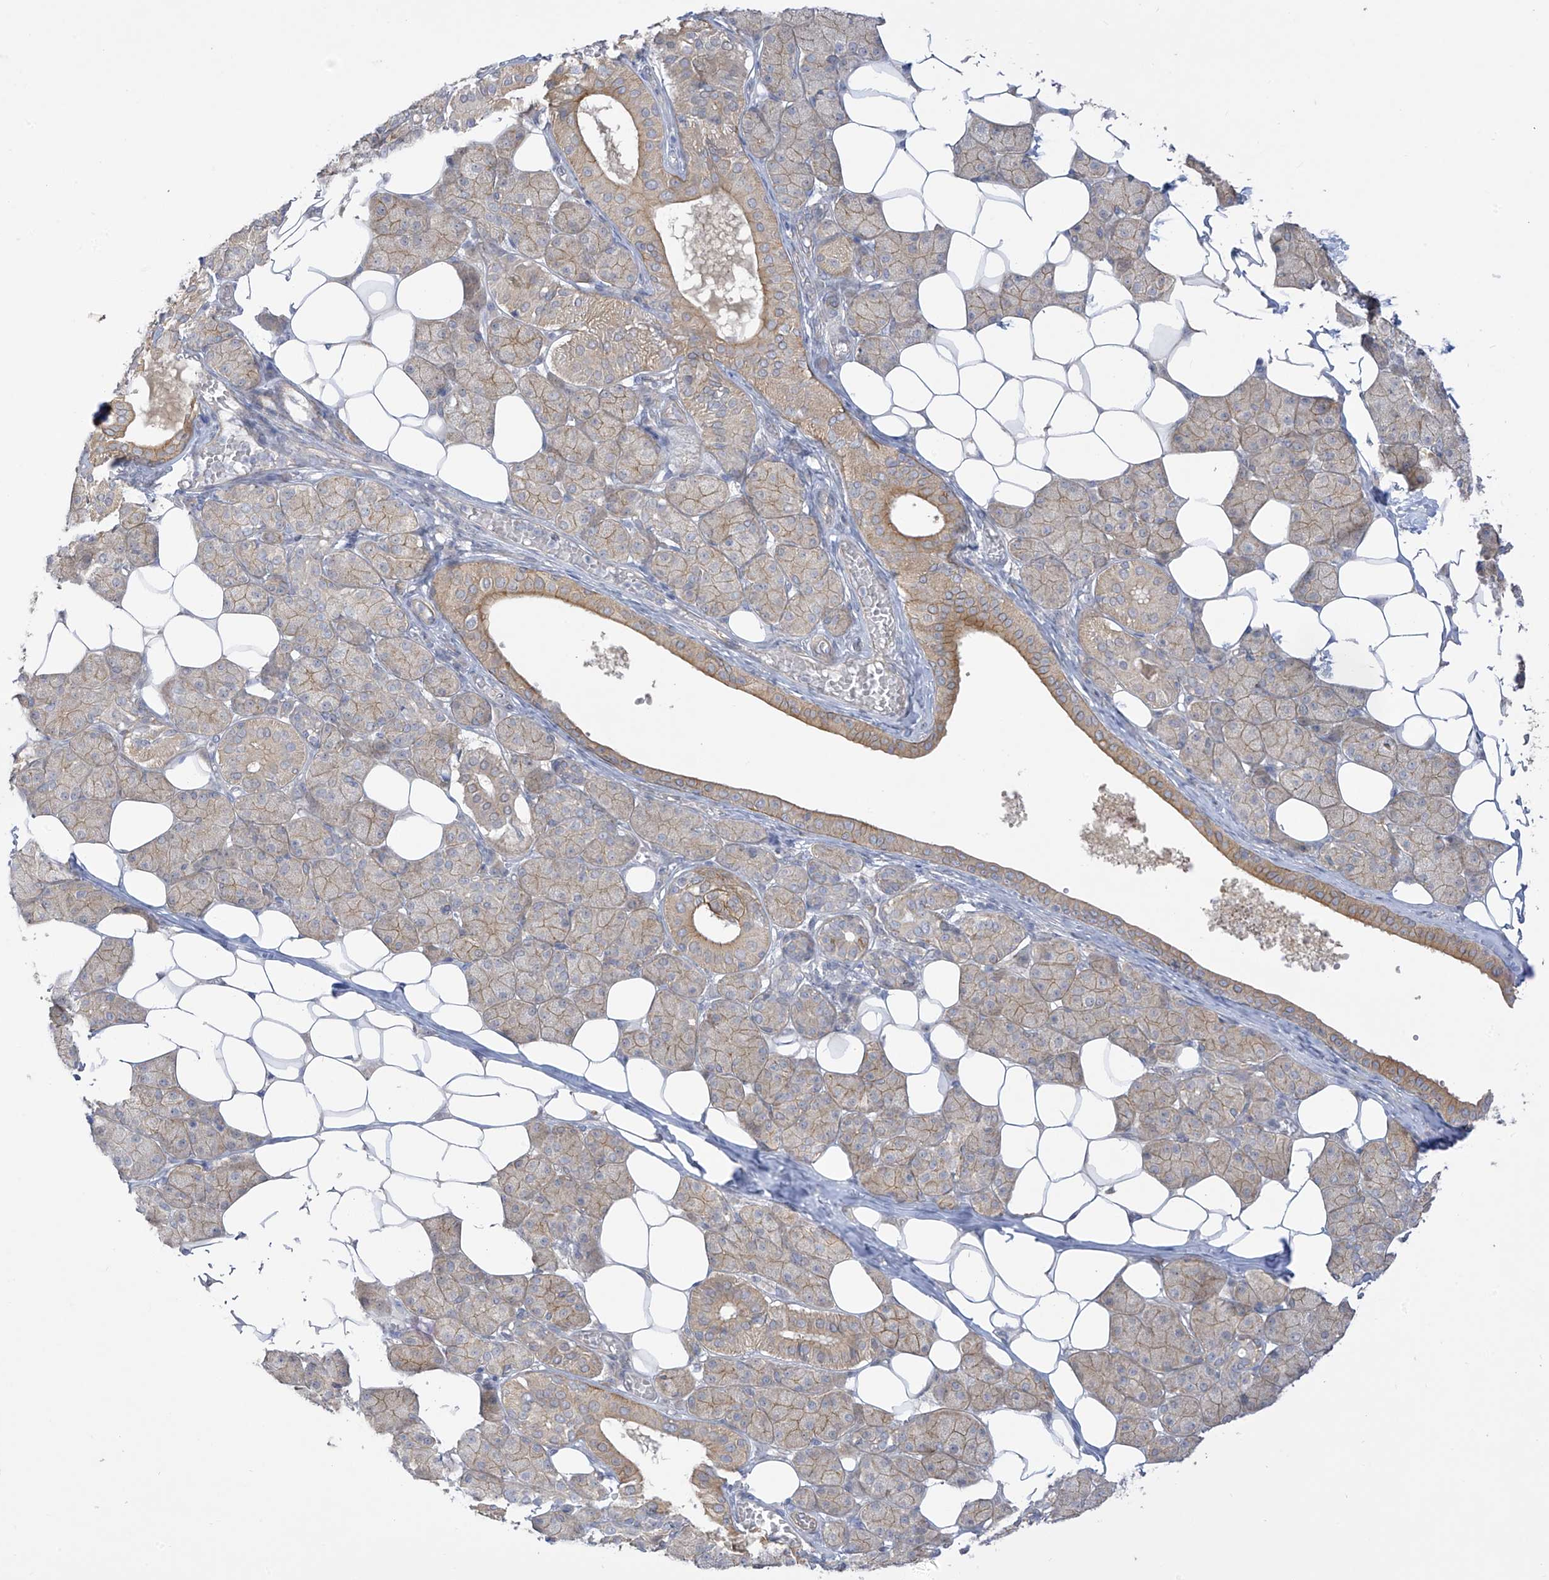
{"staining": {"intensity": "moderate", "quantity": "25%-75%", "location": "cytoplasmic/membranous"}, "tissue": "salivary gland", "cell_type": "Glandular cells", "image_type": "normal", "snomed": [{"axis": "morphology", "description": "Normal tissue, NOS"}, {"axis": "topography", "description": "Salivary gland"}], "caption": "High-power microscopy captured an immunohistochemistry photomicrograph of normal salivary gland, revealing moderate cytoplasmic/membranous positivity in approximately 25%-75% of glandular cells. The protein is shown in brown color, while the nuclei are stained blue.", "gene": "EIPR1", "patient": {"sex": "female", "age": 33}}